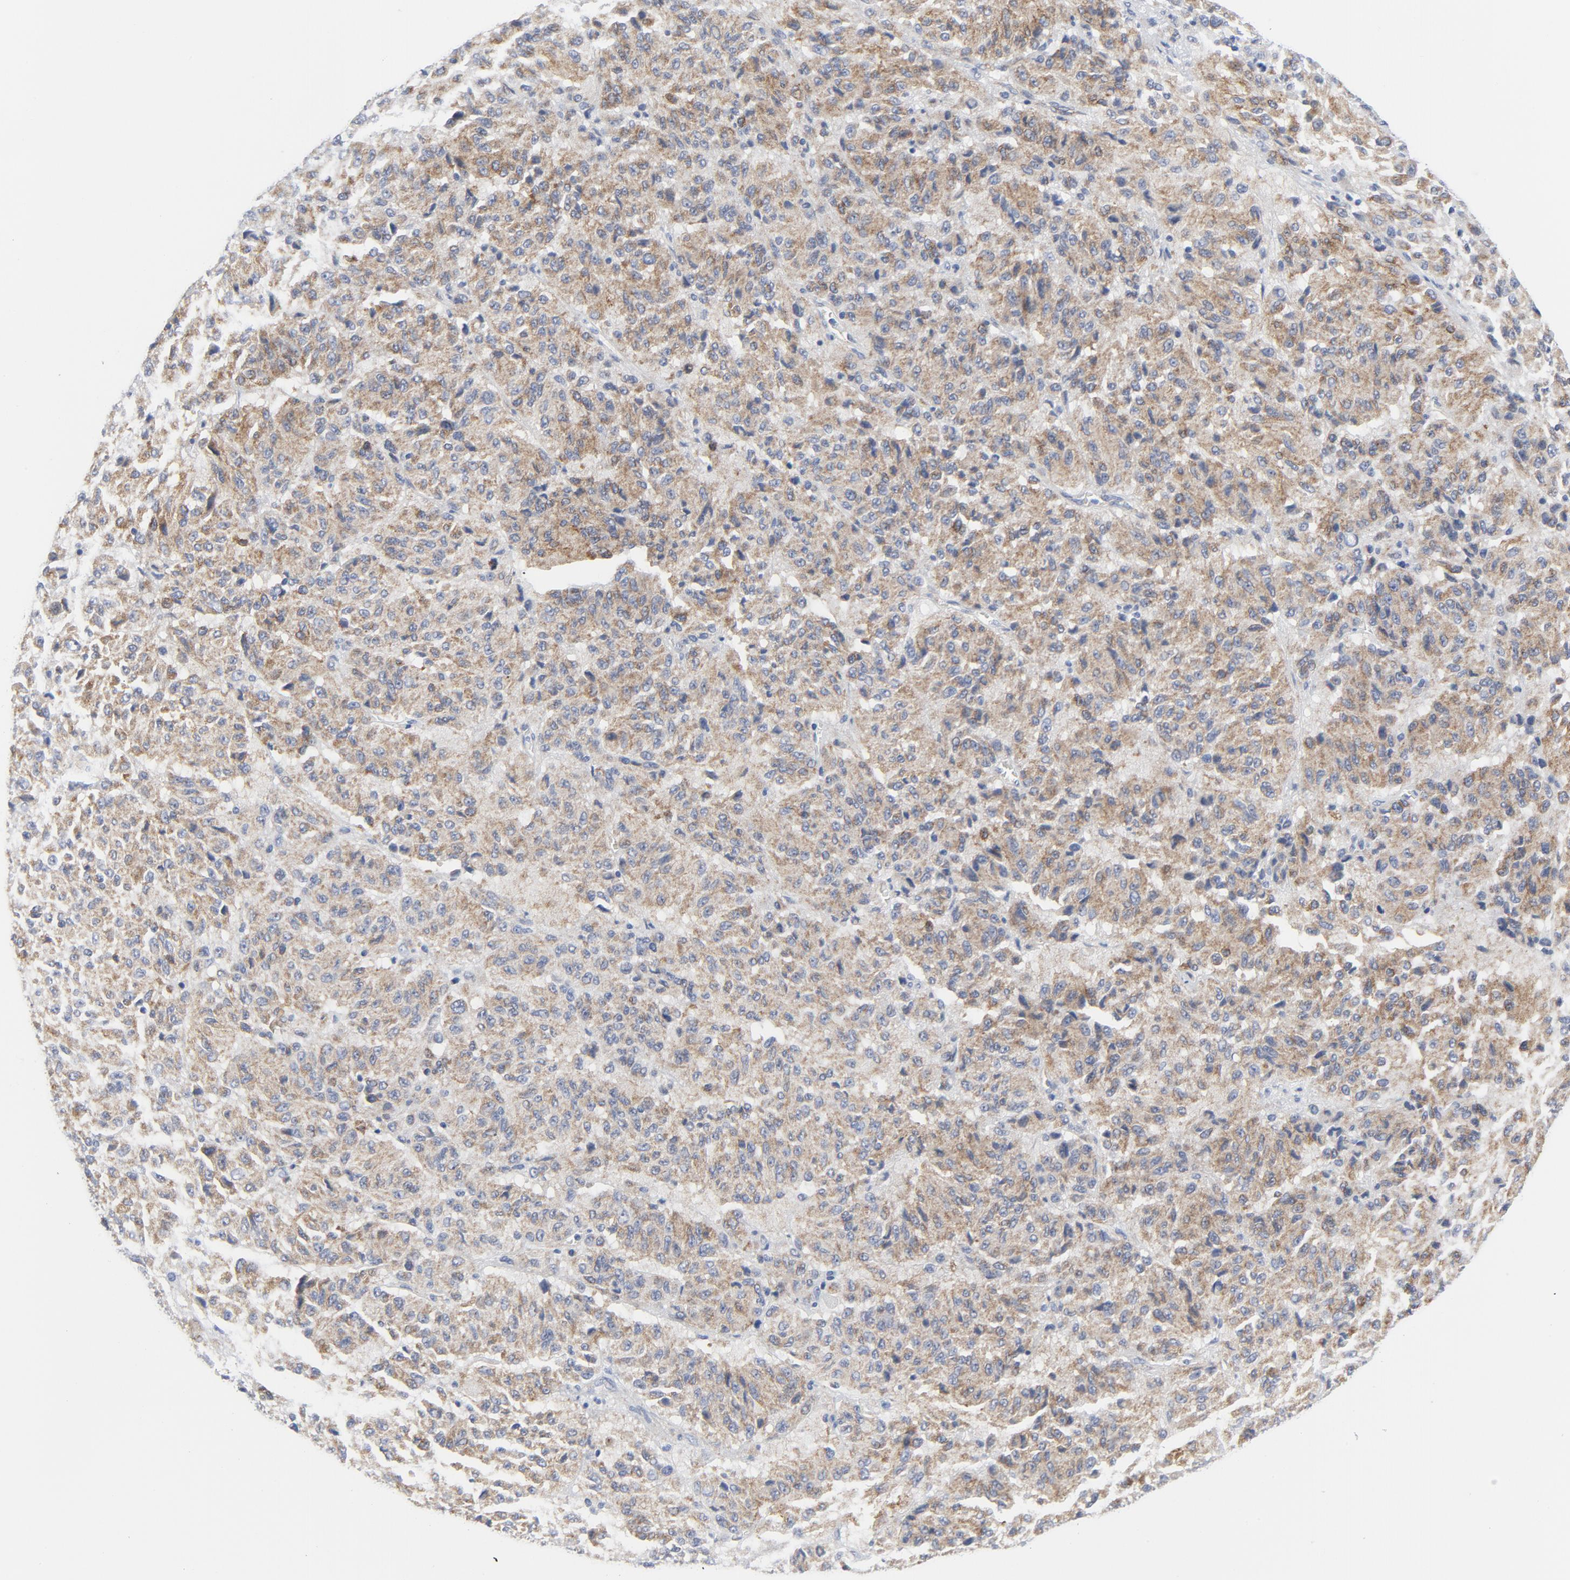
{"staining": {"intensity": "weak", "quantity": "25%-75%", "location": "cytoplasmic/membranous"}, "tissue": "melanoma", "cell_type": "Tumor cells", "image_type": "cancer", "snomed": [{"axis": "morphology", "description": "Malignant melanoma, Metastatic site"}, {"axis": "topography", "description": "Lung"}], "caption": "A micrograph of malignant melanoma (metastatic site) stained for a protein exhibits weak cytoplasmic/membranous brown staining in tumor cells.", "gene": "TUBB1", "patient": {"sex": "male", "age": 64}}